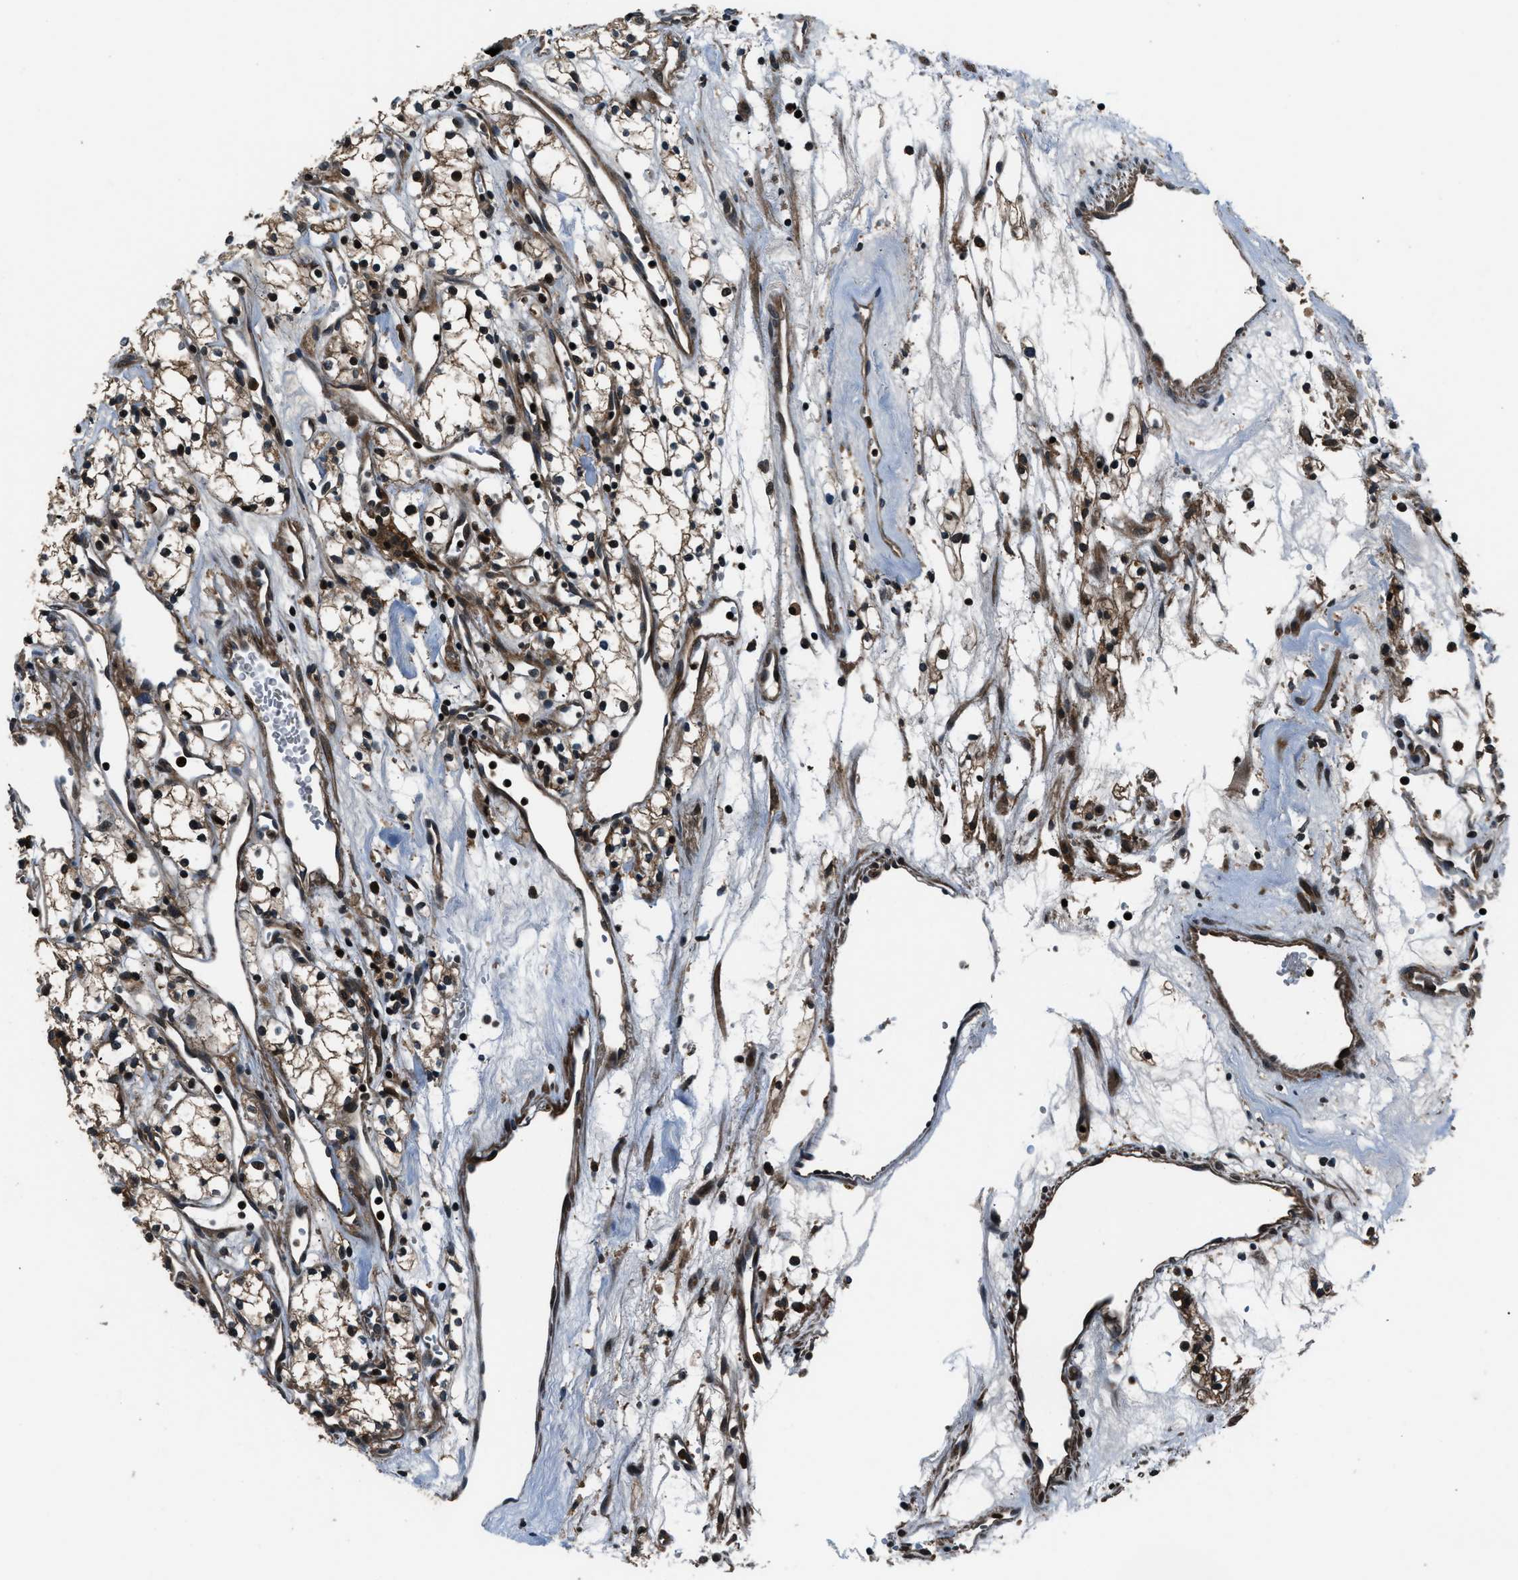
{"staining": {"intensity": "strong", "quantity": ">75%", "location": "nuclear"}, "tissue": "renal cancer", "cell_type": "Tumor cells", "image_type": "cancer", "snomed": [{"axis": "morphology", "description": "Adenocarcinoma, NOS"}, {"axis": "topography", "description": "Kidney"}], "caption": "Brown immunohistochemical staining in human renal adenocarcinoma exhibits strong nuclear expression in about >75% of tumor cells. (DAB (3,3'-diaminobenzidine) IHC with brightfield microscopy, high magnification).", "gene": "ARHGEF11", "patient": {"sex": "male", "age": 59}}